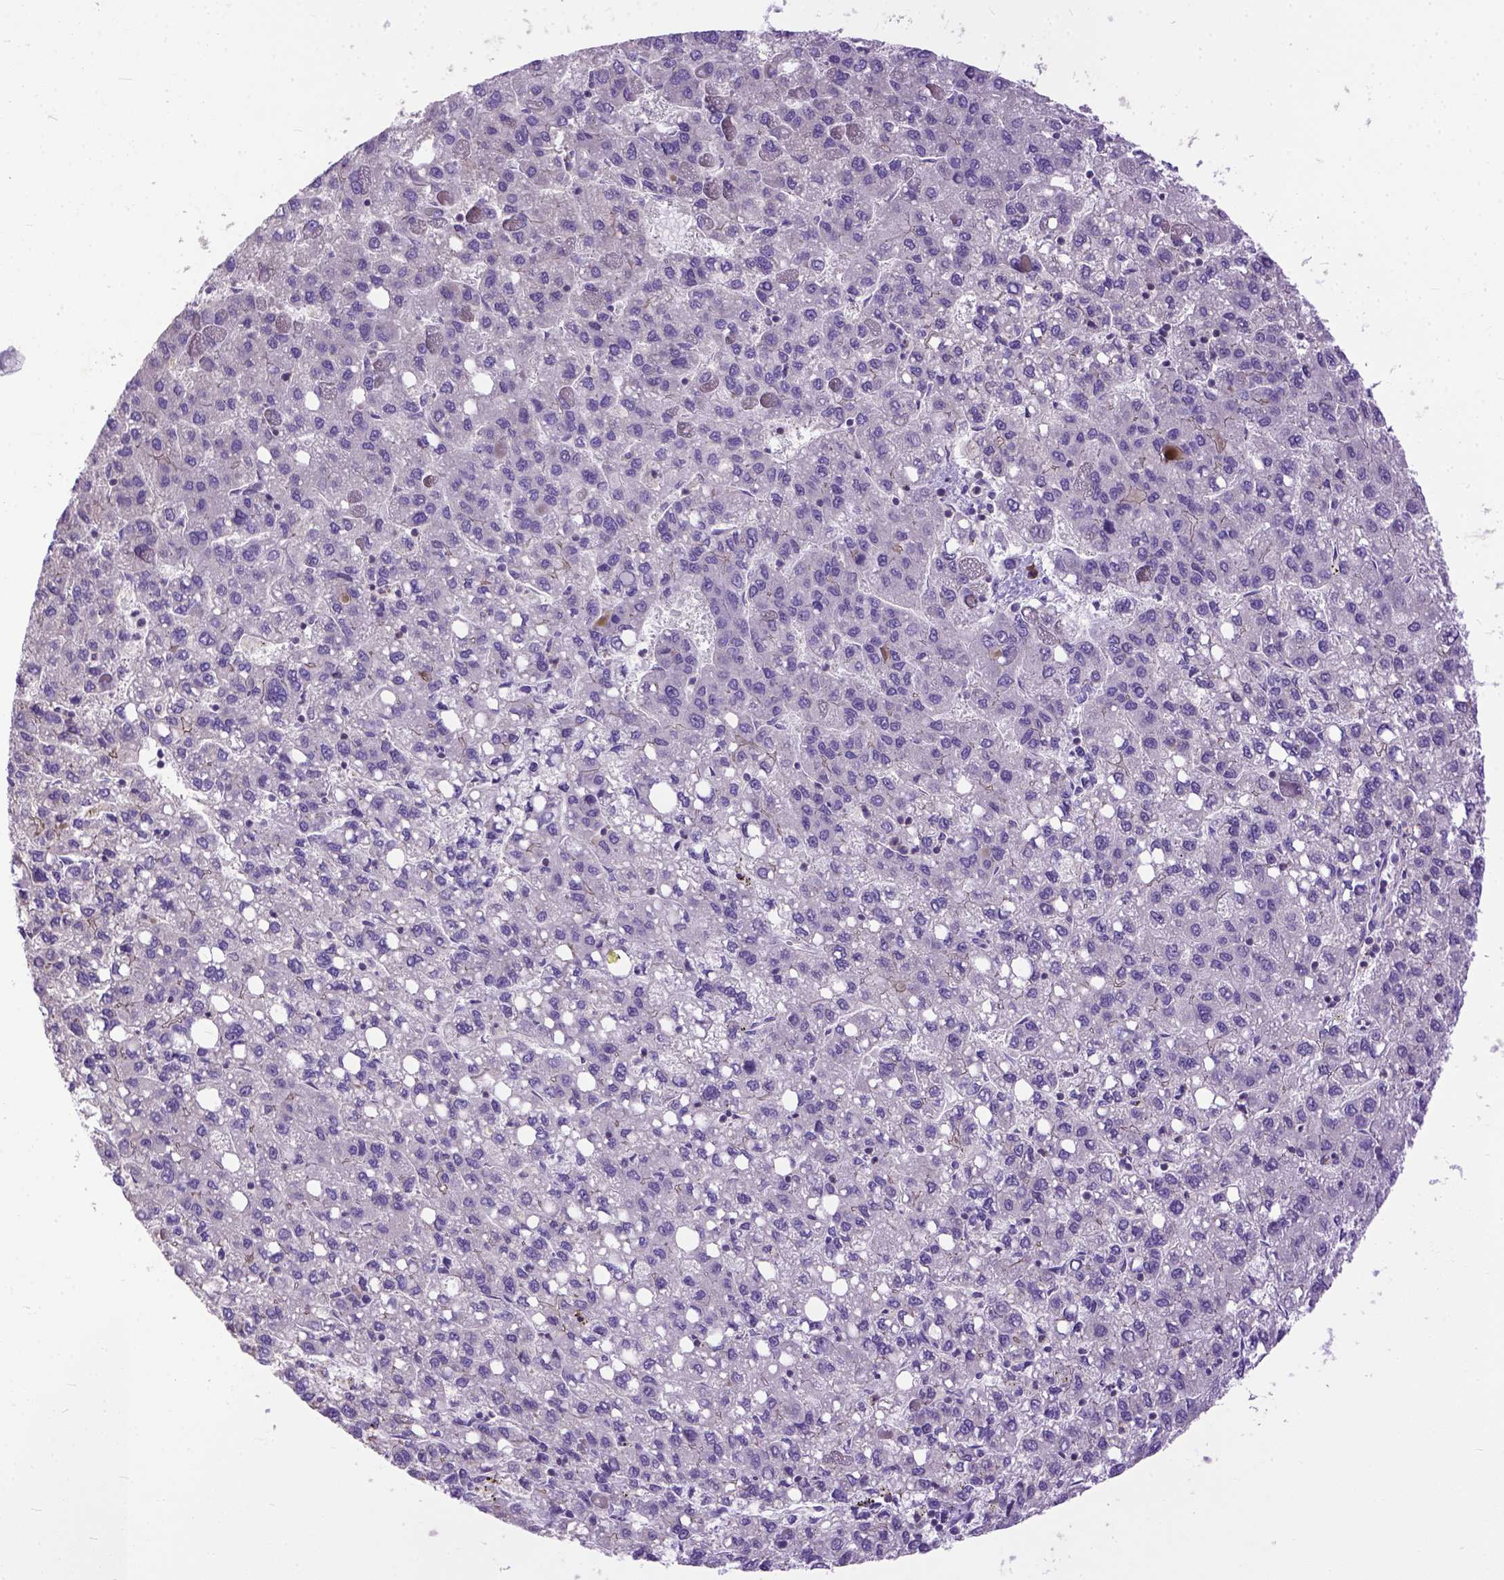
{"staining": {"intensity": "negative", "quantity": "none", "location": "none"}, "tissue": "liver cancer", "cell_type": "Tumor cells", "image_type": "cancer", "snomed": [{"axis": "morphology", "description": "Carcinoma, Hepatocellular, NOS"}, {"axis": "topography", "description": "Liver"}], "caption": "Immunohistochemistry (IHC) image of neoplastic tissue: hepatocellular carcinoma (liver) stained with DAB (3,3'-diaminobenzidine) demonstrates no significant protein positivity in tumor cells. (IHC, brightfield microscopy, high magnification).", "gene": "BANF2", "patient": {"sex": "female", "age": 82}}